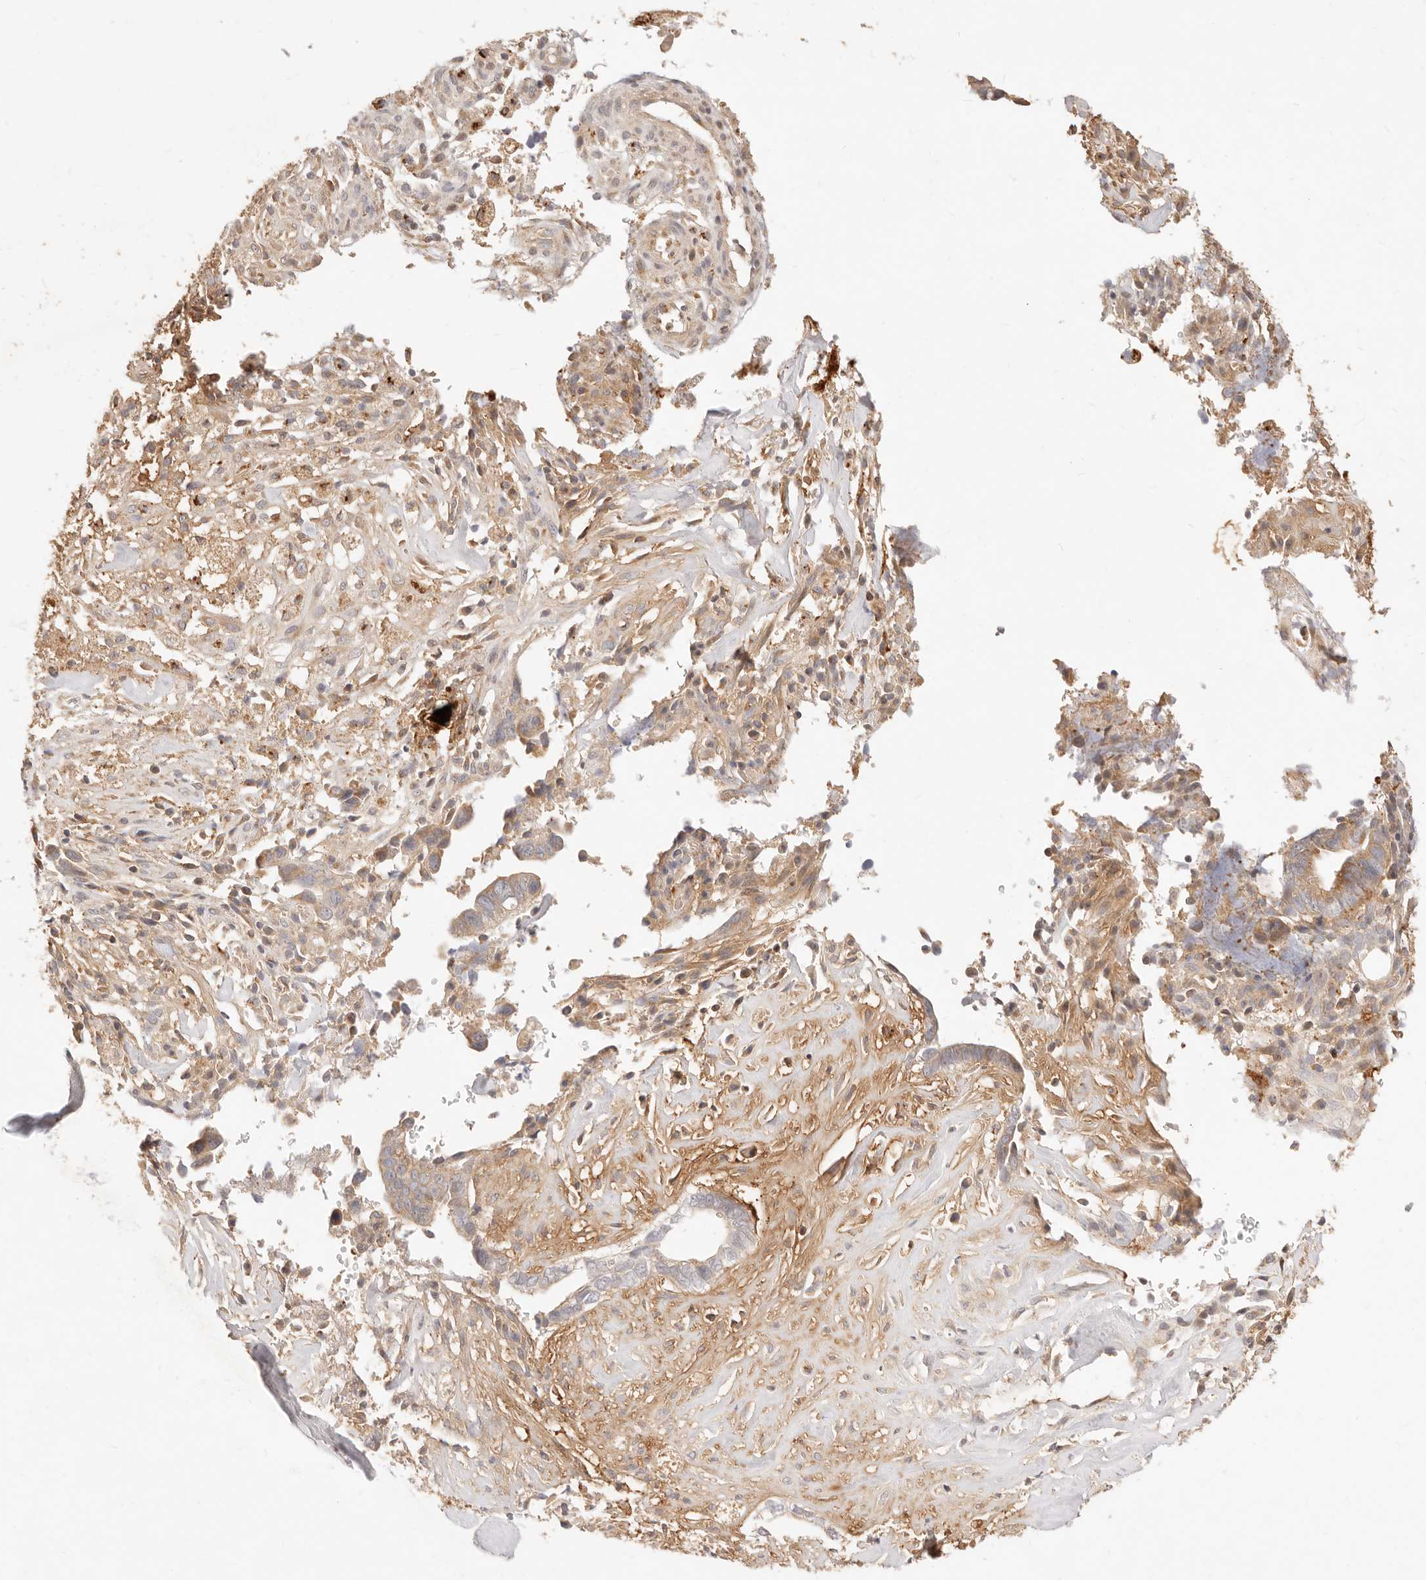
{"staining": {"intensity": "moderate", "quantity": "<25%", "location": "cytoplasmic/membranous"}, "tissue": "liver cancer", "cell_type": "Tumor cells", "image_type": "cancer", "snomed": [{"axis": "morphology", "description": "Cholangiocarcinoma"}, {"axis": "topography", "description": "Liver"}], "caption": "Immunohistochemistry histopathology image of neoplastic tissue: liver cholangiocarcinoma stained using immunohistochemistry displays low levels of moderate protein expression localized specifically in the cytoplasmic/membranous of tumor cells, appearing as a cytoplasmic/membranous brown color.", "gene": "UBXN10", "patient": {"sex": "female", "age": 79}}